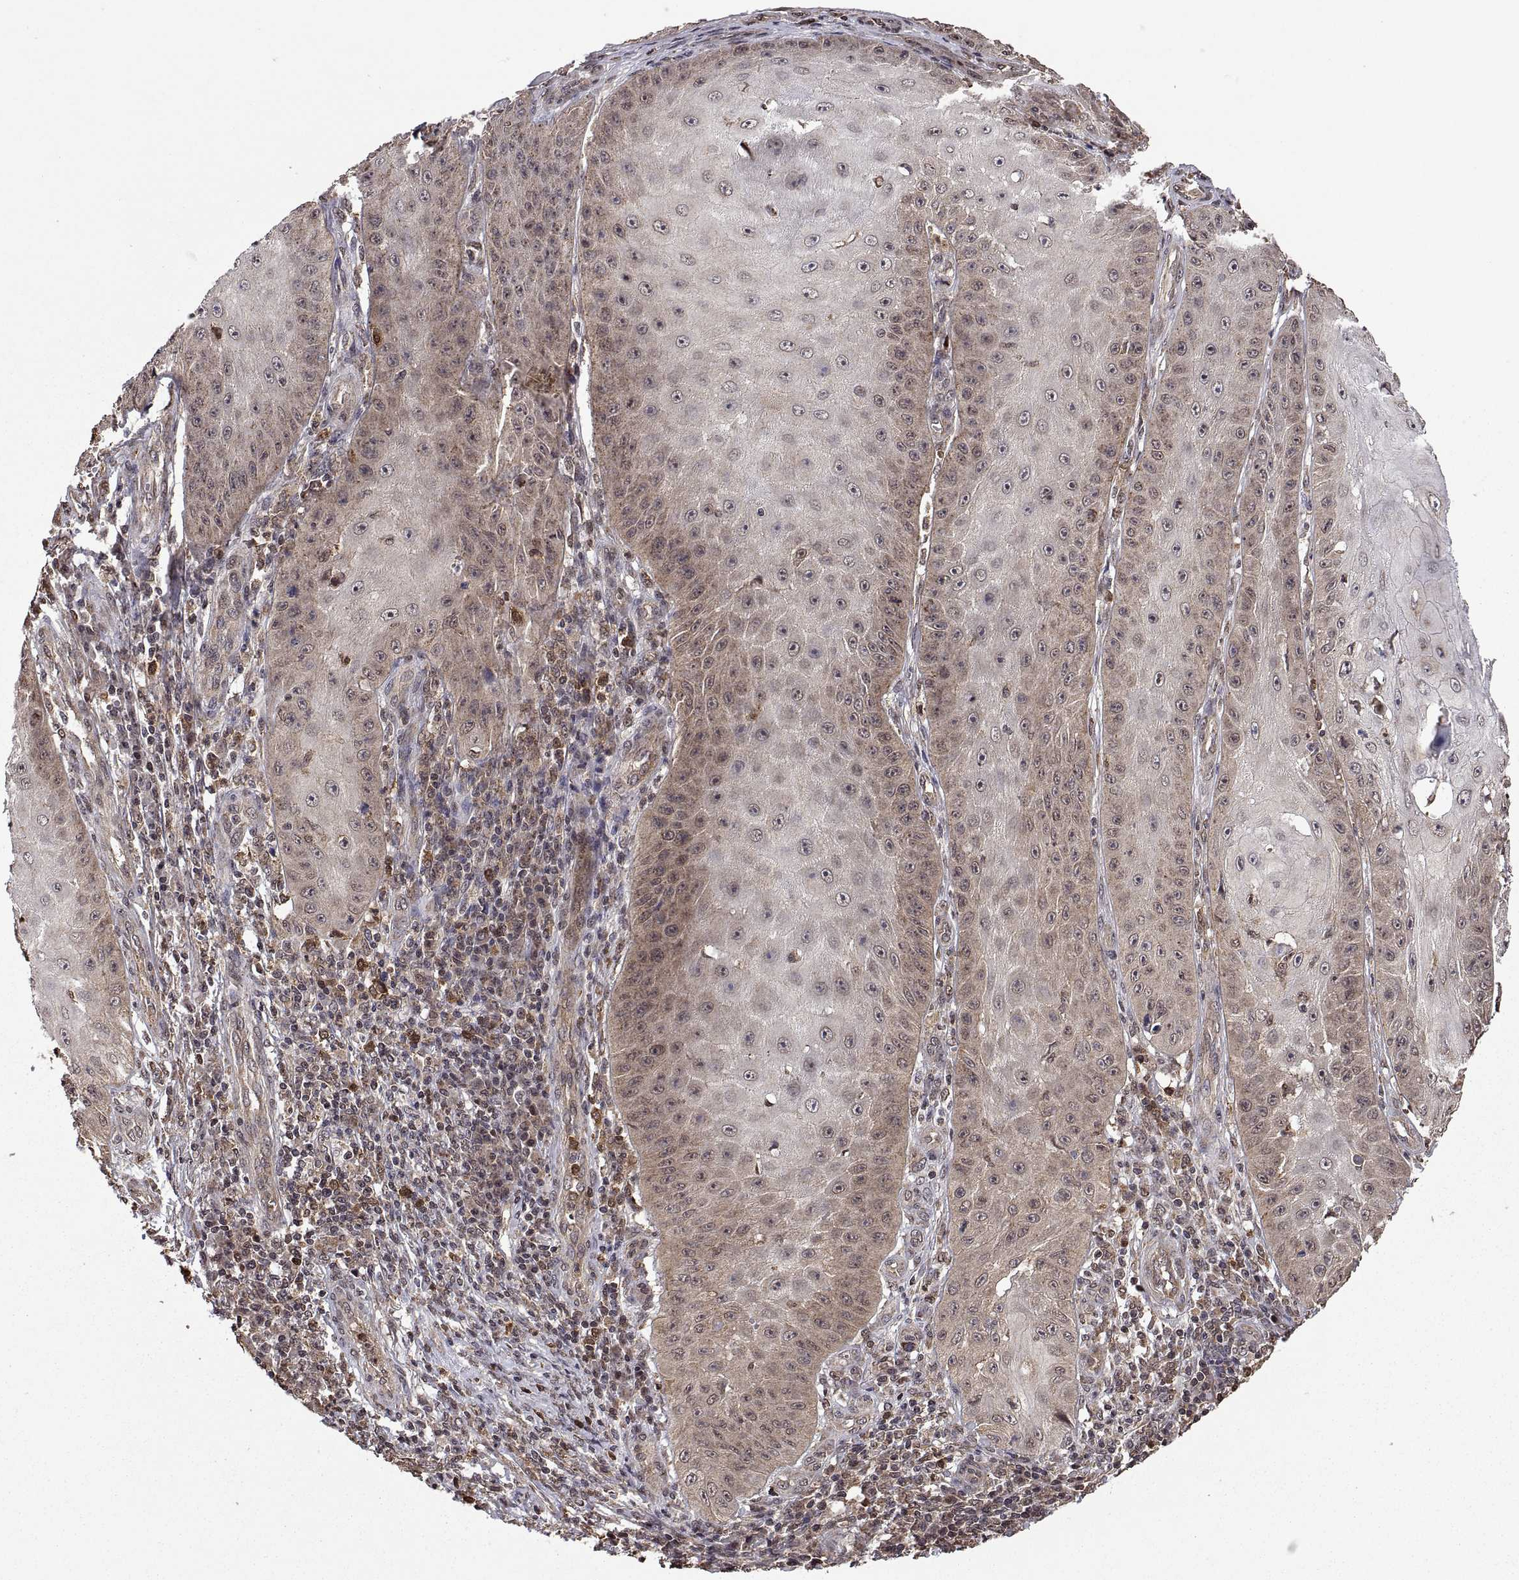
{"staining": {"intensity": "weak", "quantity": "<25%", "location": "cytoplasmic/membranous"}, "tissue": "skin cancer", "cell_type": "Tumor cells", "image_type": "cancer", "snomed": [{"axis": "morphology", "description": "Squamous cell carcinoma, NOS"}, {"axis": "topography", "description": "Skin"}], "caption": "A high-resolution histopathology image shows immunohistochemistry (IHC) staining of skin squamous cell carcinoma, which demonstrates no significant expression in tumor cells.", "gene": "ZNRF2", "patient": {"sex": "male", "age": 70}}